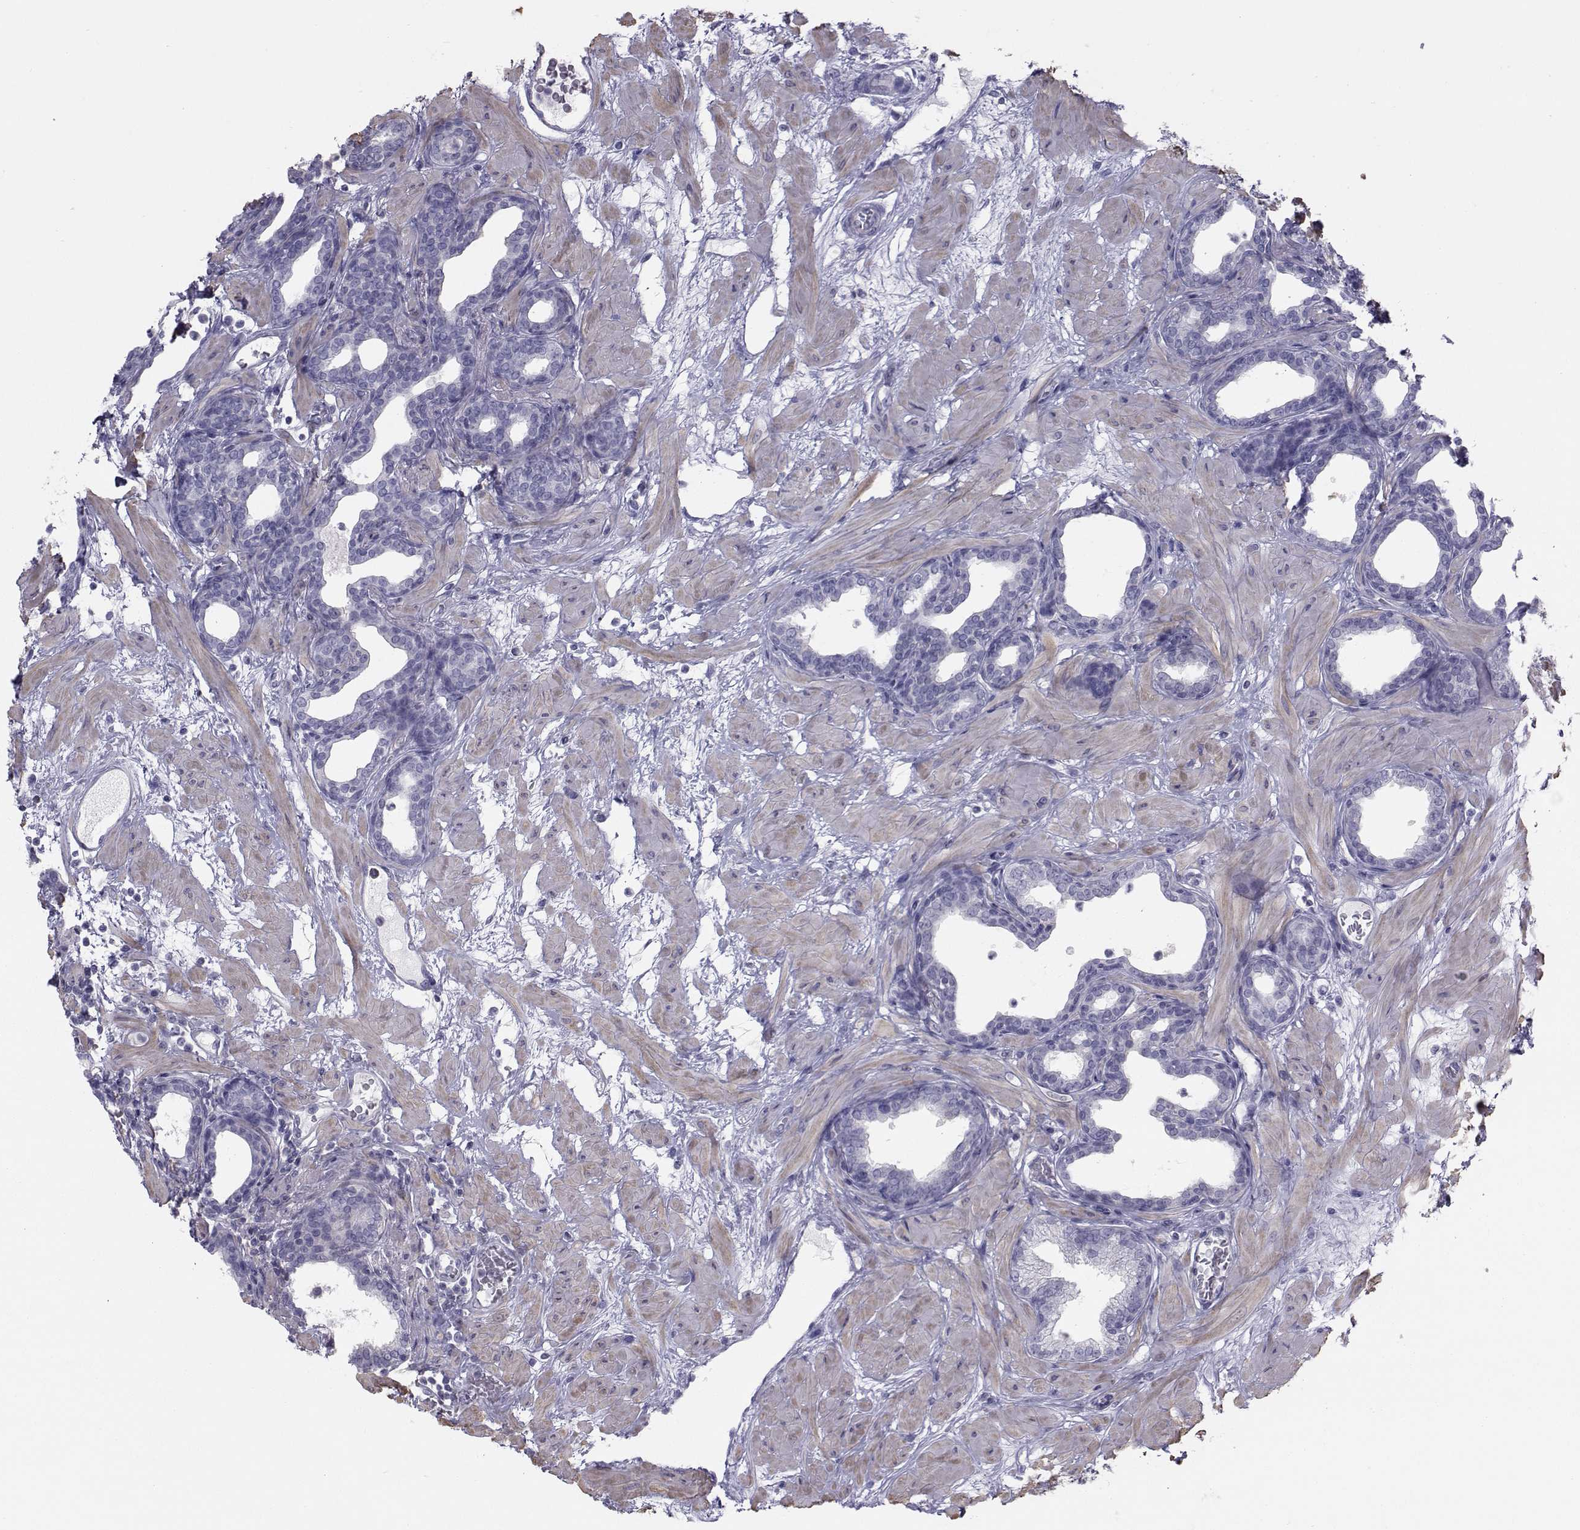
{"staining": {"intensity": "negative", "quantity": "none", "location": "none"}, "tissue": "prostate", "cell_type": "Glandular cells", "image_type": "normal", "snomed": [{"axis": "morphology", "description": "Normal tissue, NOS"}, {"axis": "topography", "description": "Prostate"}], "caption": "Immunohistochemical staining of benign prostate reveals no significant expression in glandular cells.", "gene": "GARIN3", "patient": {"sex": "male", "age": 37}}